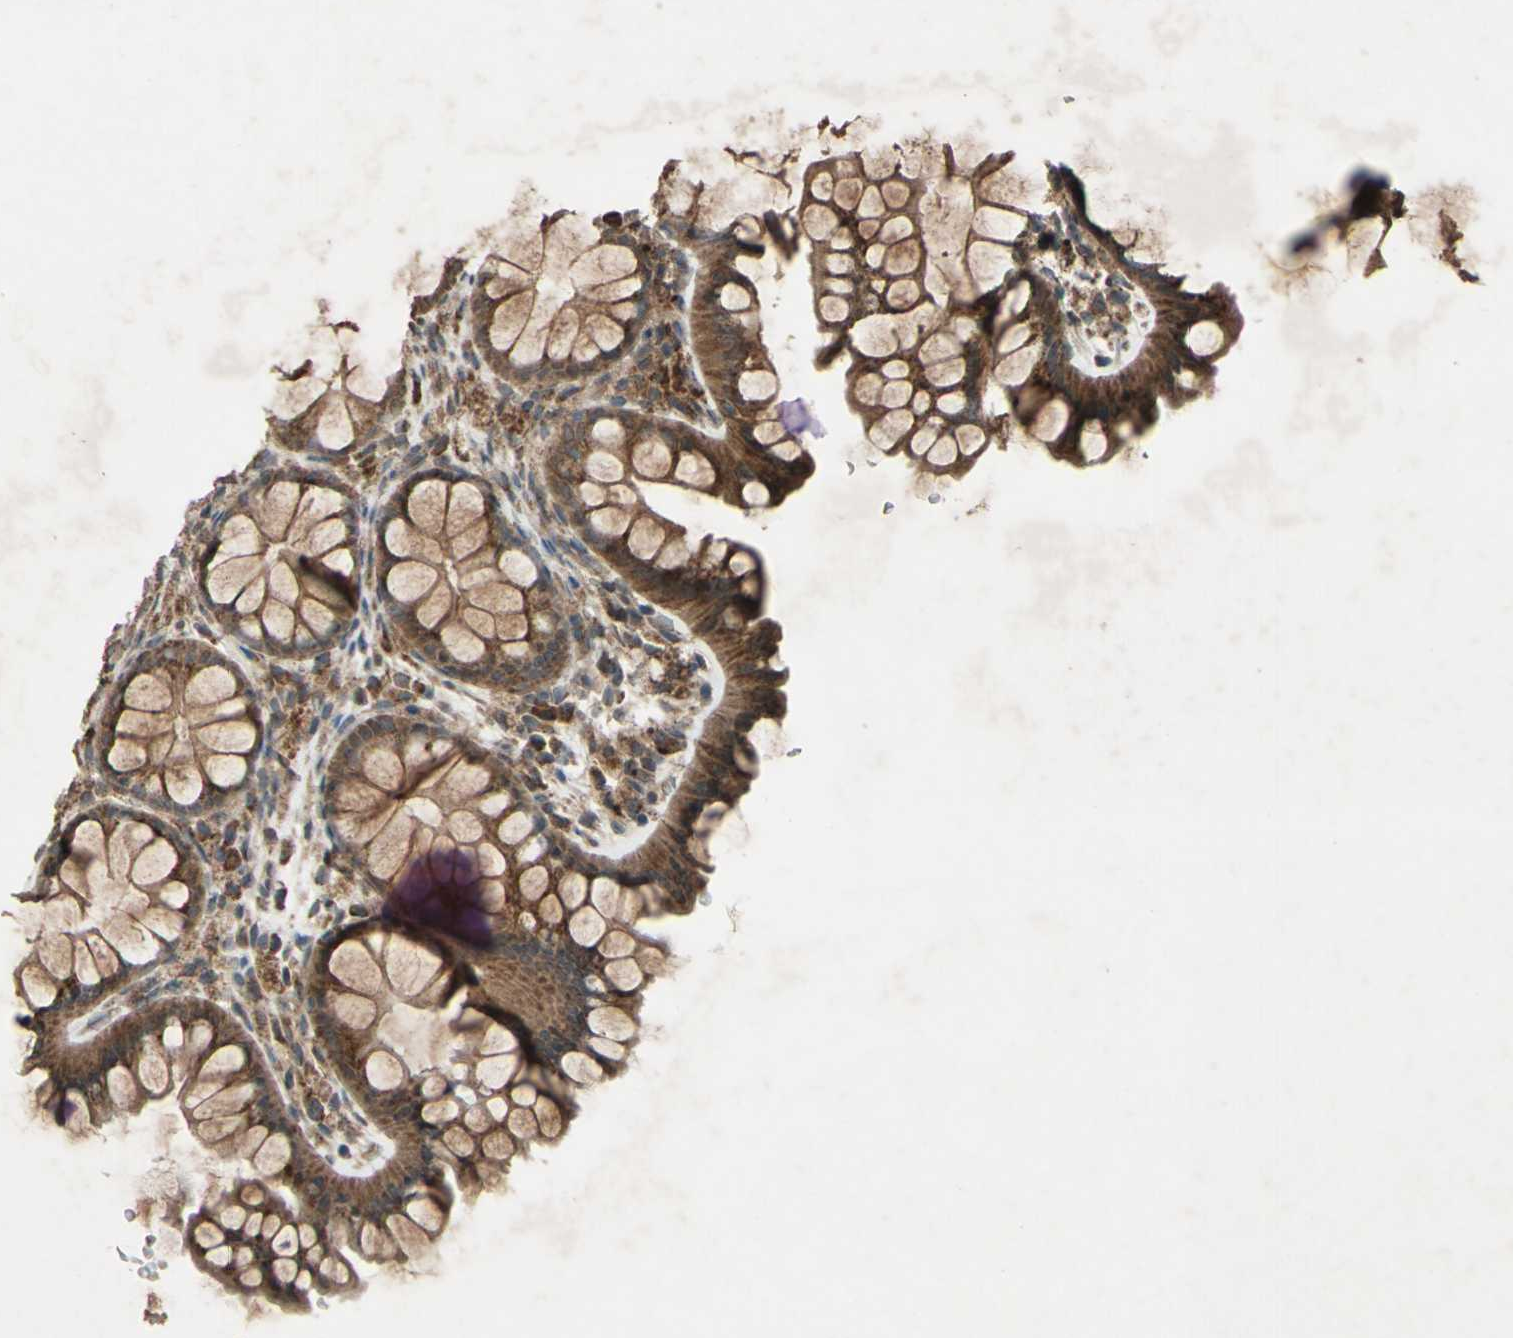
{"staining": {"intensity": "moderate", "quantity": ">75%", "location": "cytoplasmic/membranous"}, "tissue": "colon", "cell_type": "Endothelial cells", "image_type": "normal", "snomed": [{"axis": "morphology", "description": "Normal tissue, NOS"}, {"axis": "topography", "description": "Colon"}], "caption": "The micrograph reveals immunohistochemical staining of benign colon. There is moderate cytoplasmic/membranous expression is identified in approximately >75% of endothelial cells.", "gene": "ACOT8", "patient": {"sex": "female", "age": 55}}